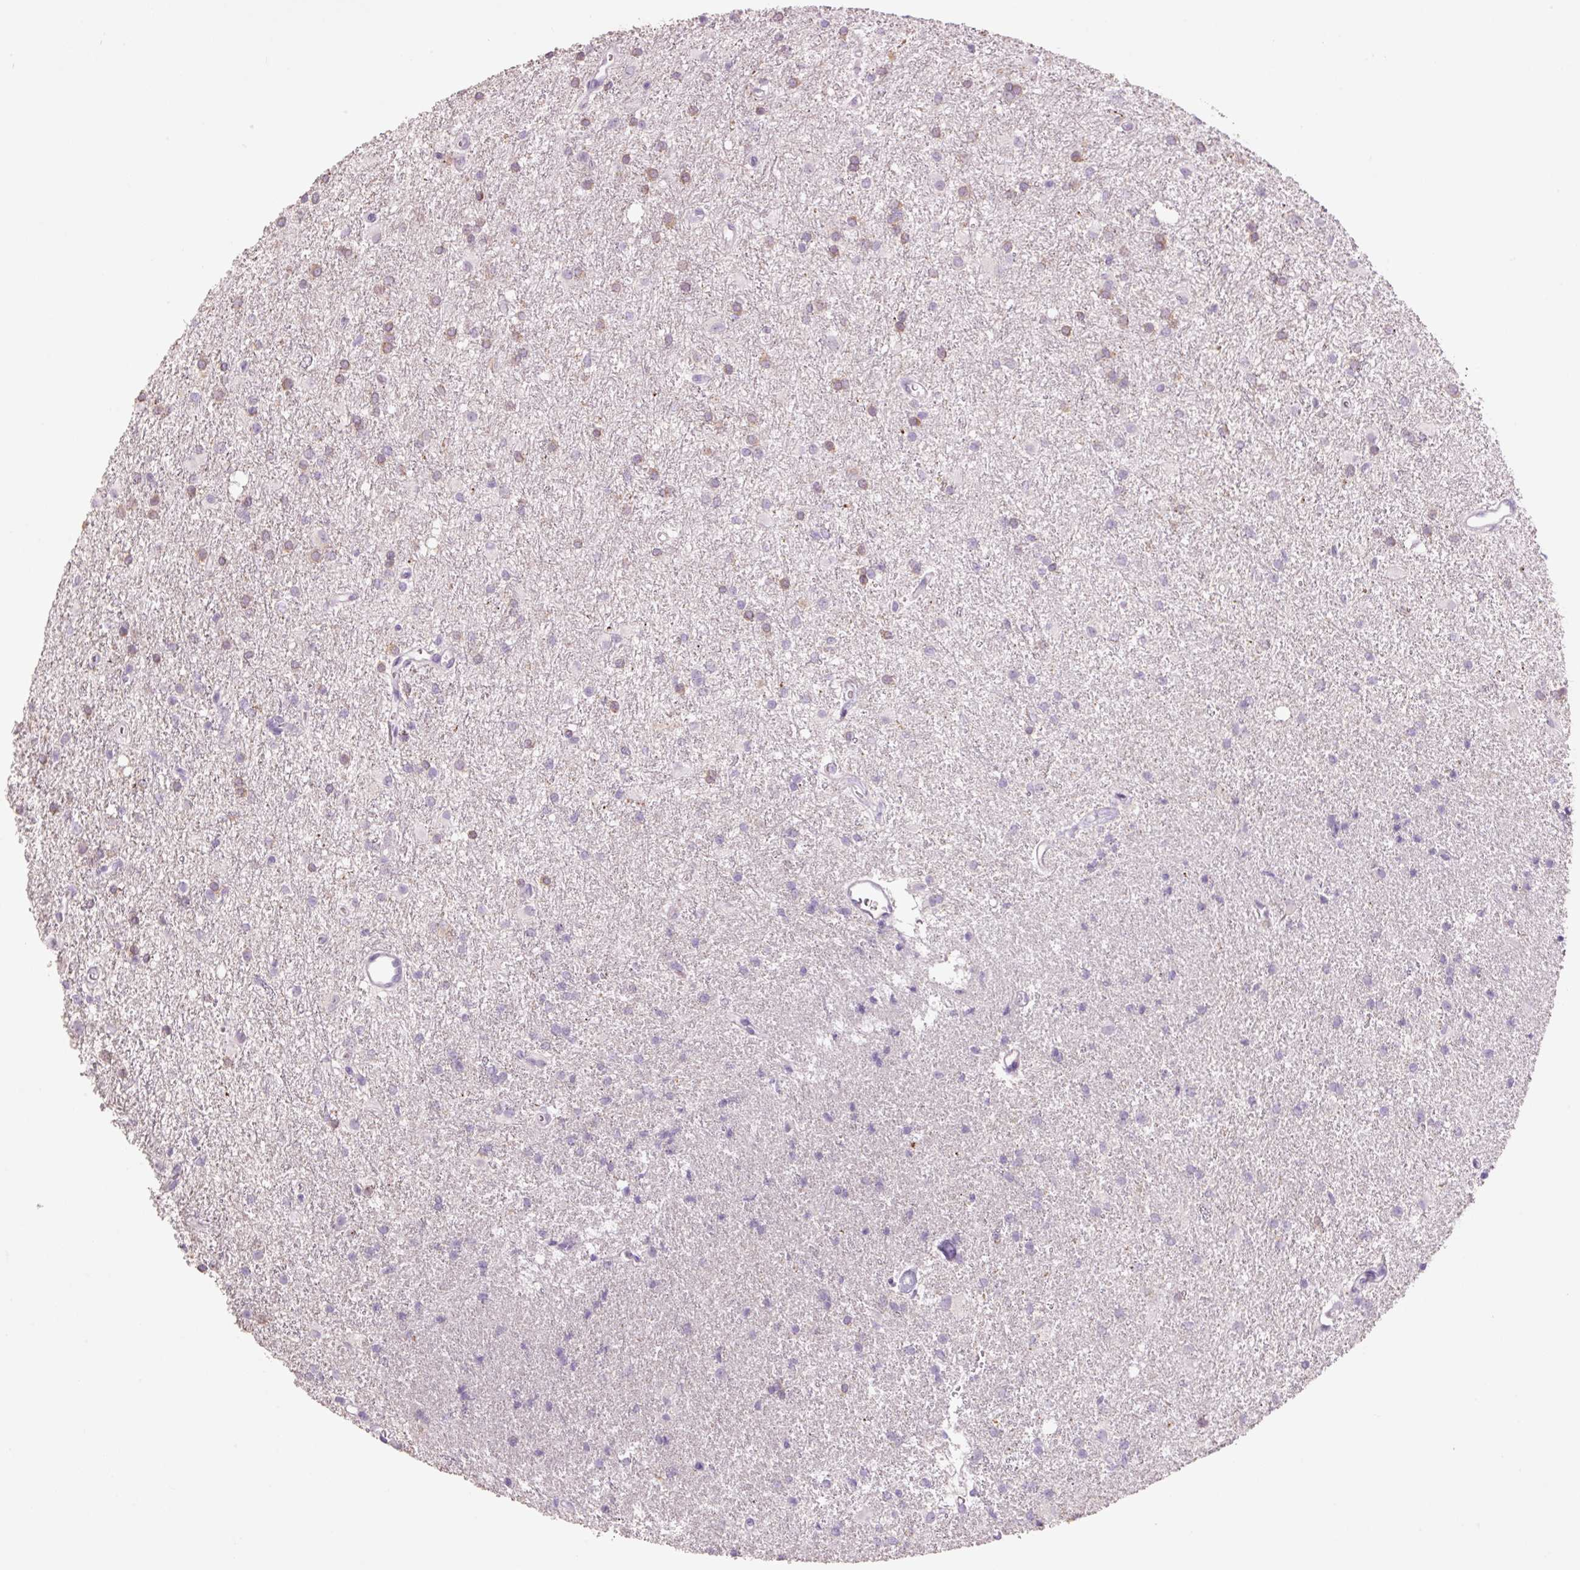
{"staining": {"intensity": "weak", "quantity": "25%-75%", "location": "cytoplasmic/membranous"}, "tissue": "glioma", "cell_type": "Tumor cells", "image_type": "cancer", "snomed": [{"axis": "morphology", "description": "Glioma, malignant, High grade"}, {"axis": "topography", "description": "Brain"}], "caption": "Protein expression analysis of human glioma reveals weak cytoplasmic/membranous staining in about 25%-75% of tumor cells.", "gene": "HAX1", "patient": {"sex": "female", "age": 50}}